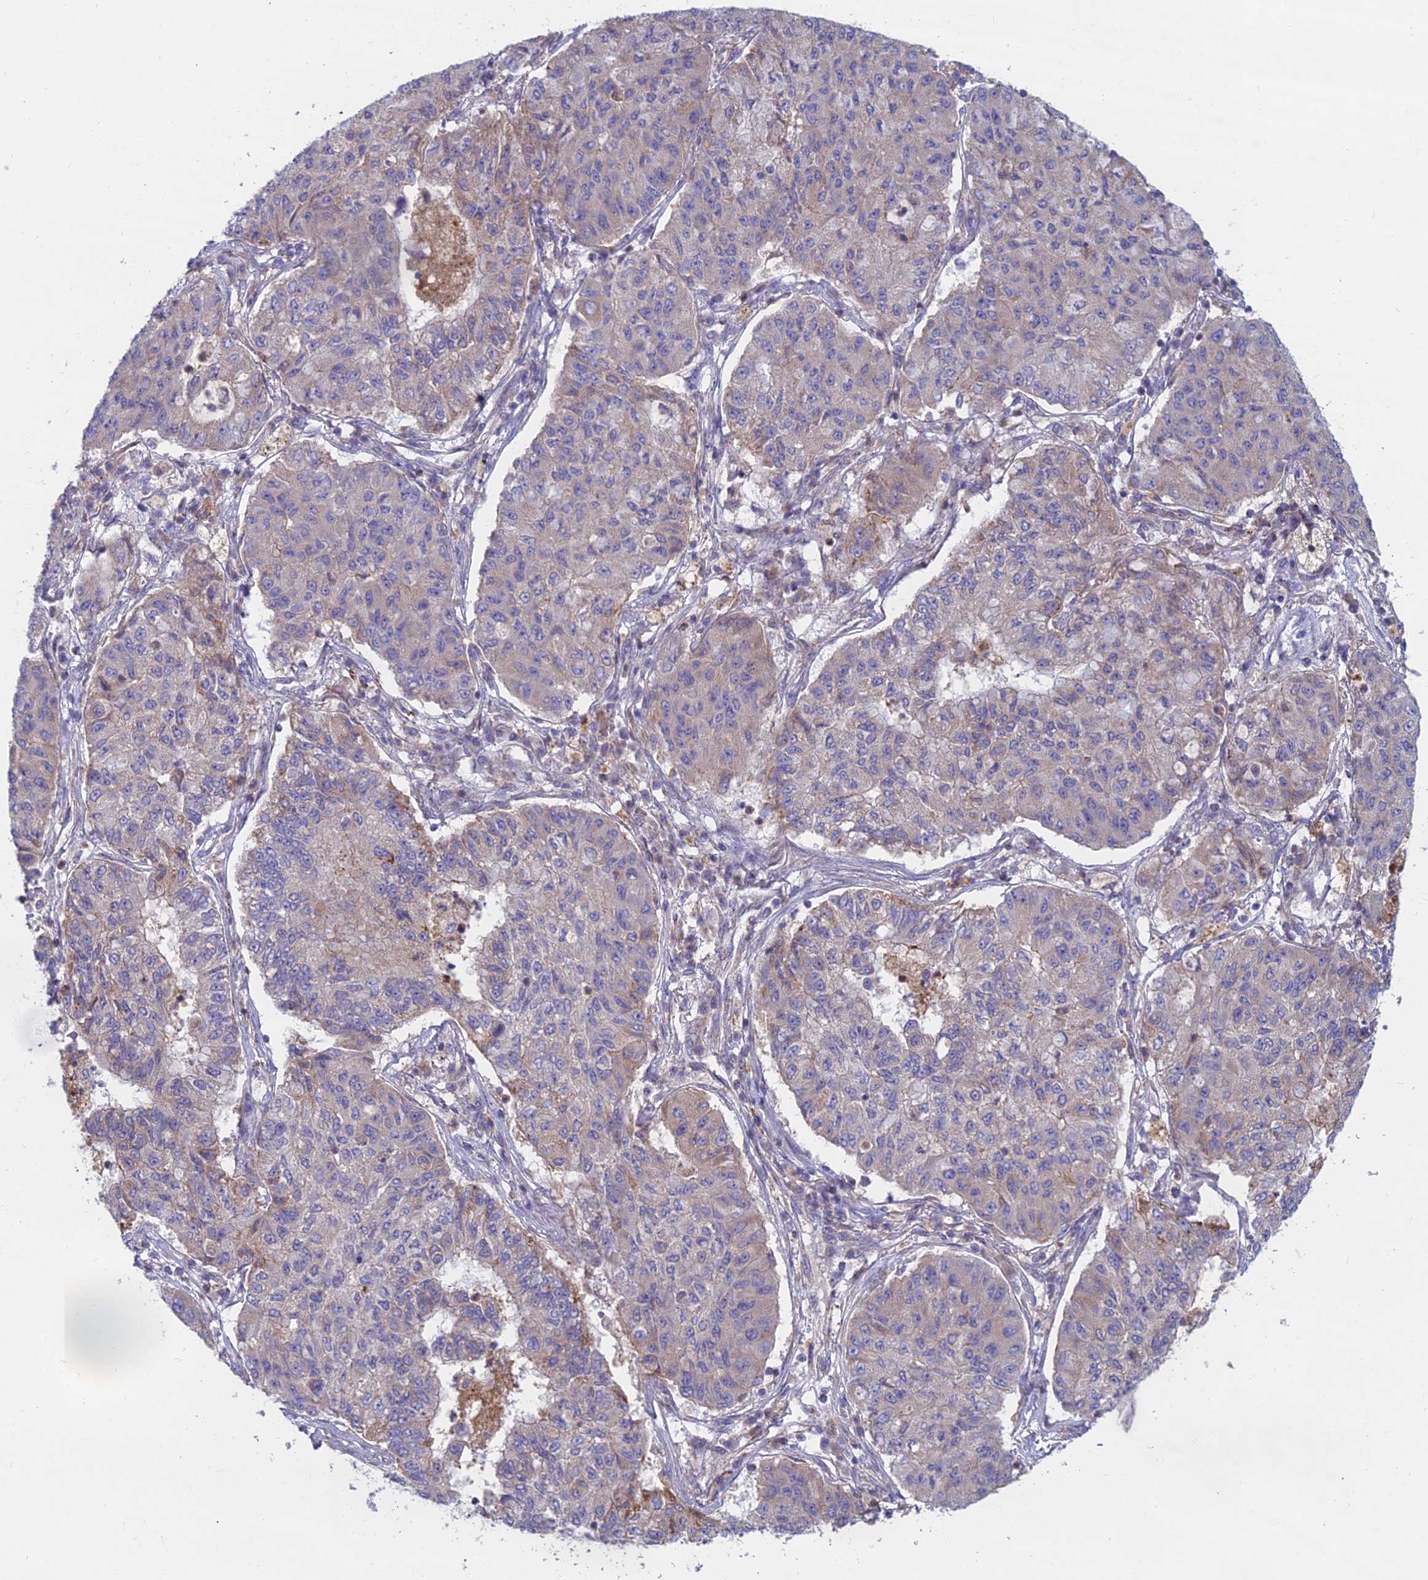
{"staining": {"intensity": "weak", "quantity": "<25%", "location": "cytoplasmic/membranous"}, "tissue": "lung cancer", "cell_type": "Tumor cells", "image_type": "cancer", "snomed": [{"axis": "morphology", "description": "Squamous cell carcinoma, NOS"}, {"axis": "topography", "description": "Lung"}], "caption": "The micrograph exhibits no significant positivity in tumor cells of lung cancer (squamous cell carcinoma).", "gene": "IFTAP", "patient": {"sex": "male", "age": 74}}